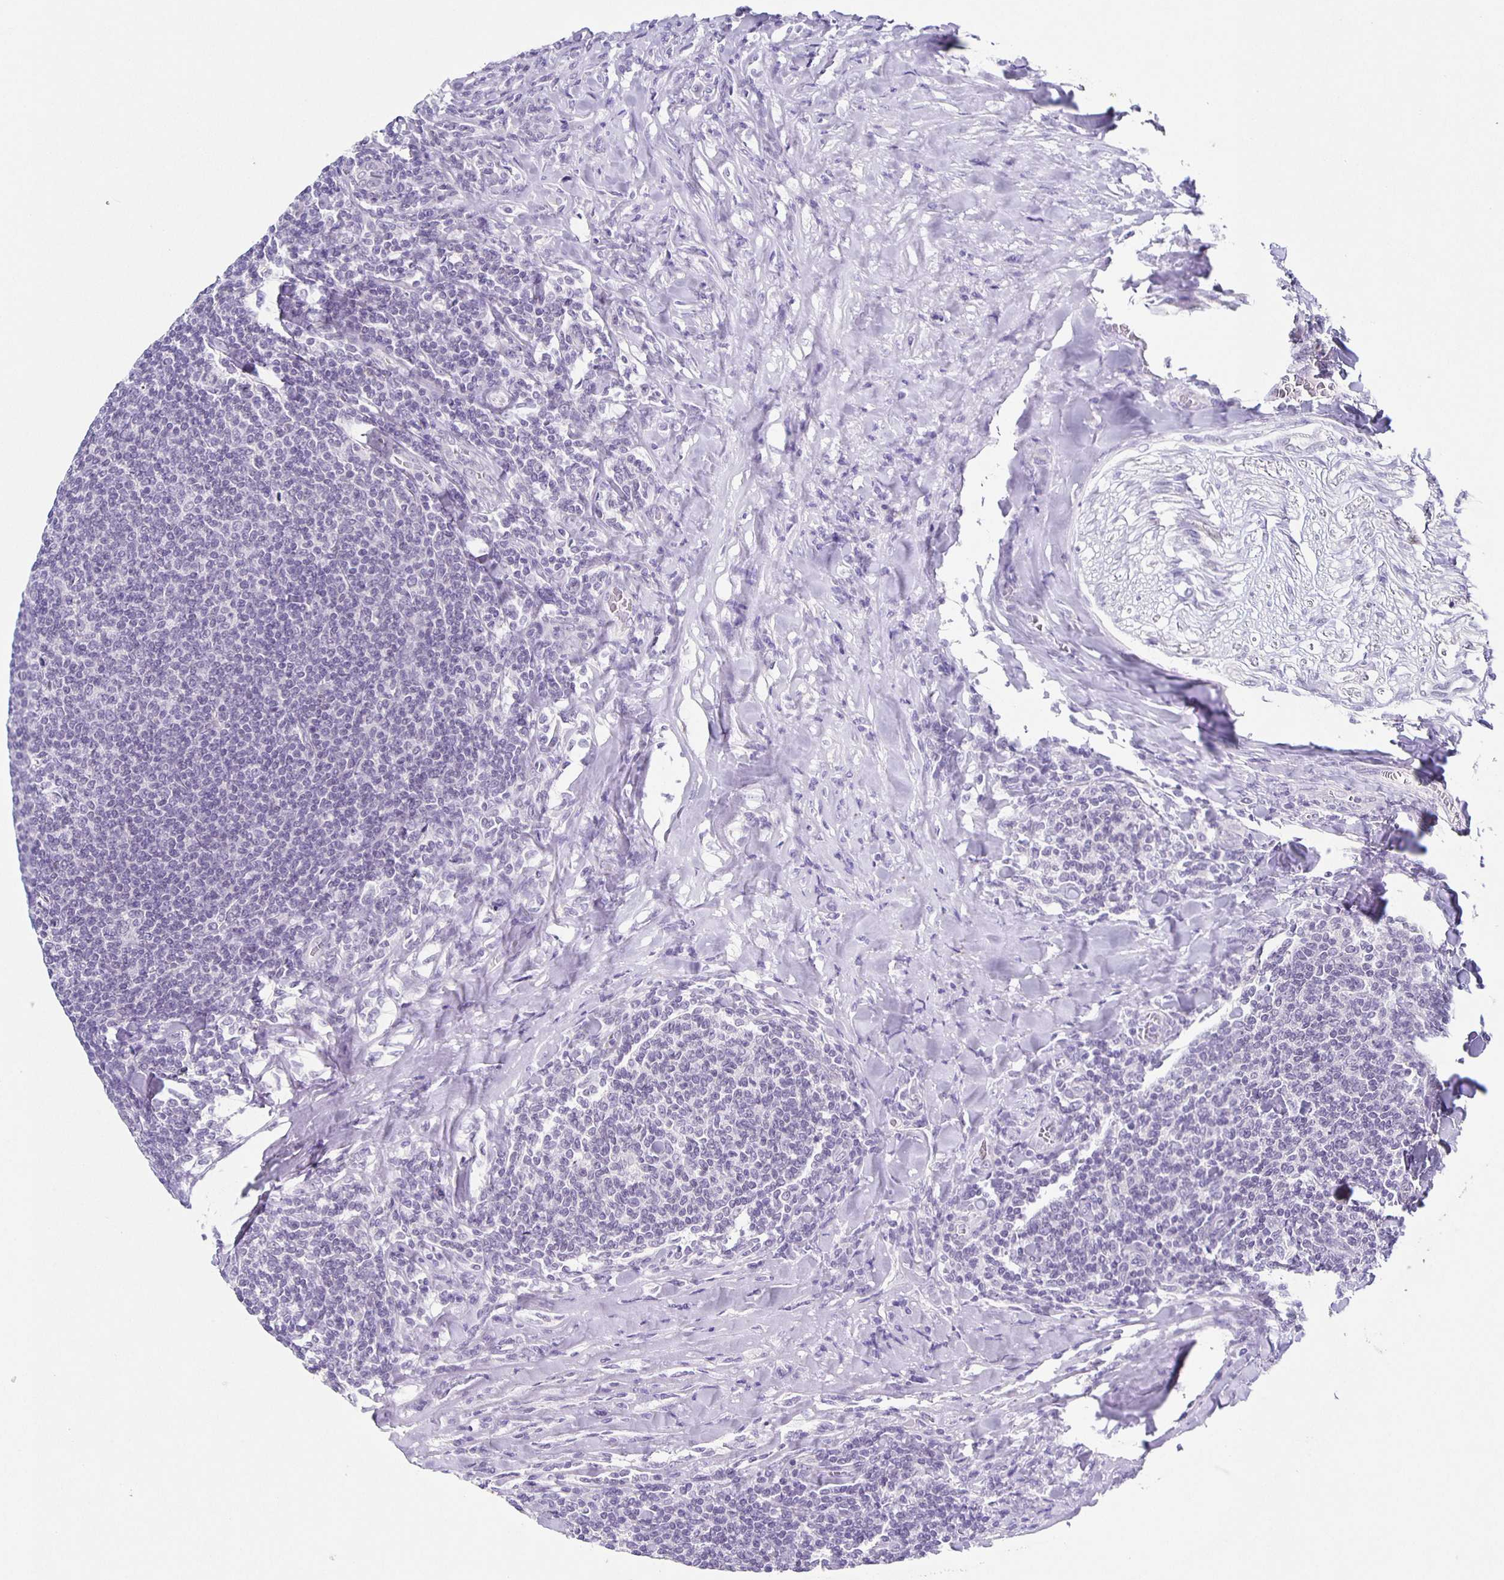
{"staining": {"intensity": "negative", "quantity": "none", "location": "none"}, "tissue": "lymphoma", "cell_type": "Tumor cells", "image_type": "cancer", "snomed": [{"axis": "morphology", "description": "Malignant lymphoma, non-Hodgkin's type, Low grade"}, {"axis": "topography", "description": "Lymph node"}], "caption": "High magnification brightfield microscopy of lymphoma stained with DAB (3,3'-diaminobenzidine) (brown) and counterstained with hematoxylin (blue): tumor cells show no significant staining. (Brightfield microscopy of DAB immunohistochemistry at high magnification).", "gene": "CARNS1", "patient": {"sex": "male", "age": 52}}